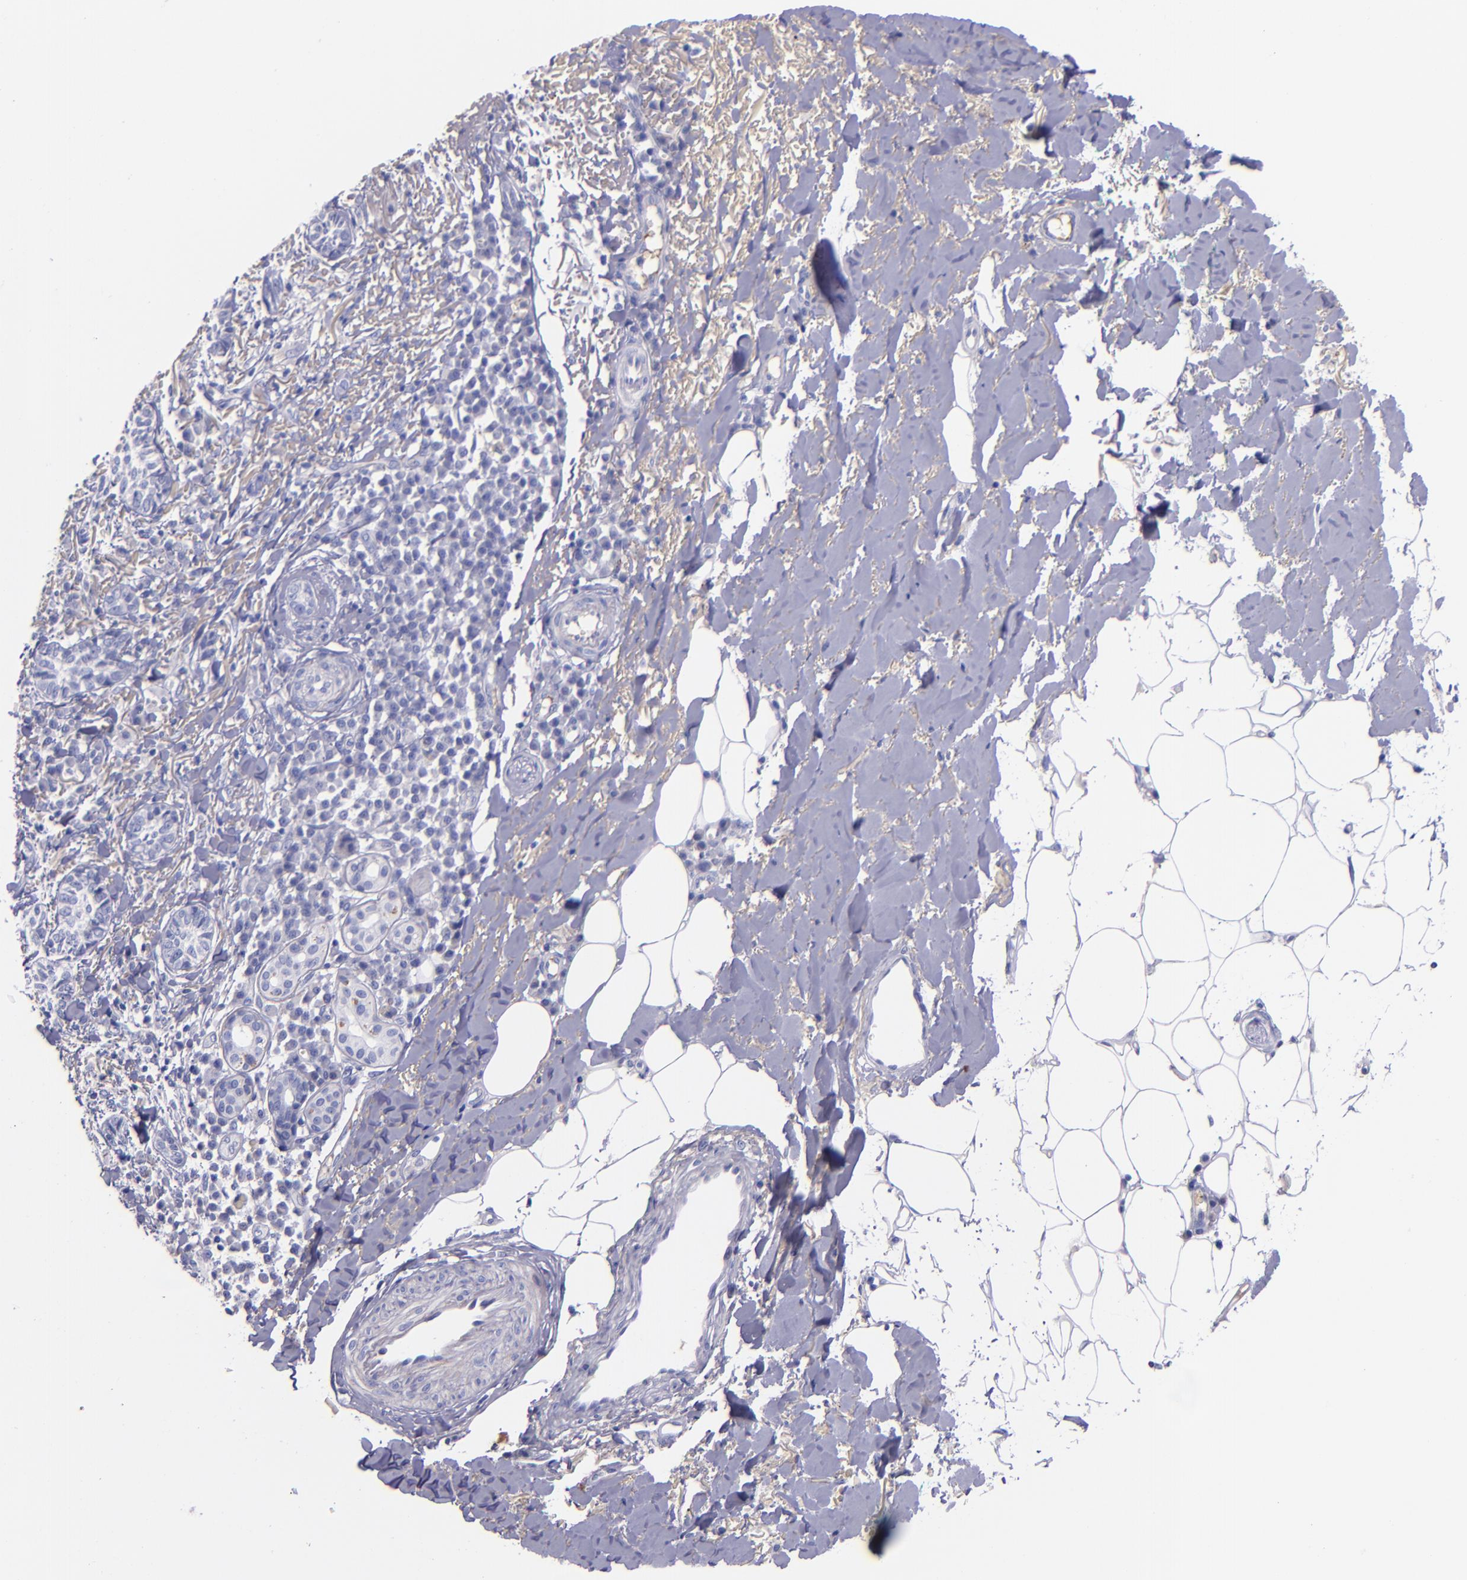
{"staining": {"intensity": "negative", "quantity": "none", "location": "none"}, "tissue": "skin cancer", "cell_type": "Tumor cells", "image_type": "cancer", "snomed": [{"axis": "morphology", "description": "Basal cell carcinoma"}, {"axis": "topography", "description": "Skin"}], "caption": "This is a photomicrograph of immunohistochemistry (IHC) staining of skin cancer, which shows no staining in tumor cells.", "gene": "KNG1", "patient": {"sex": "female", "age": 89}}